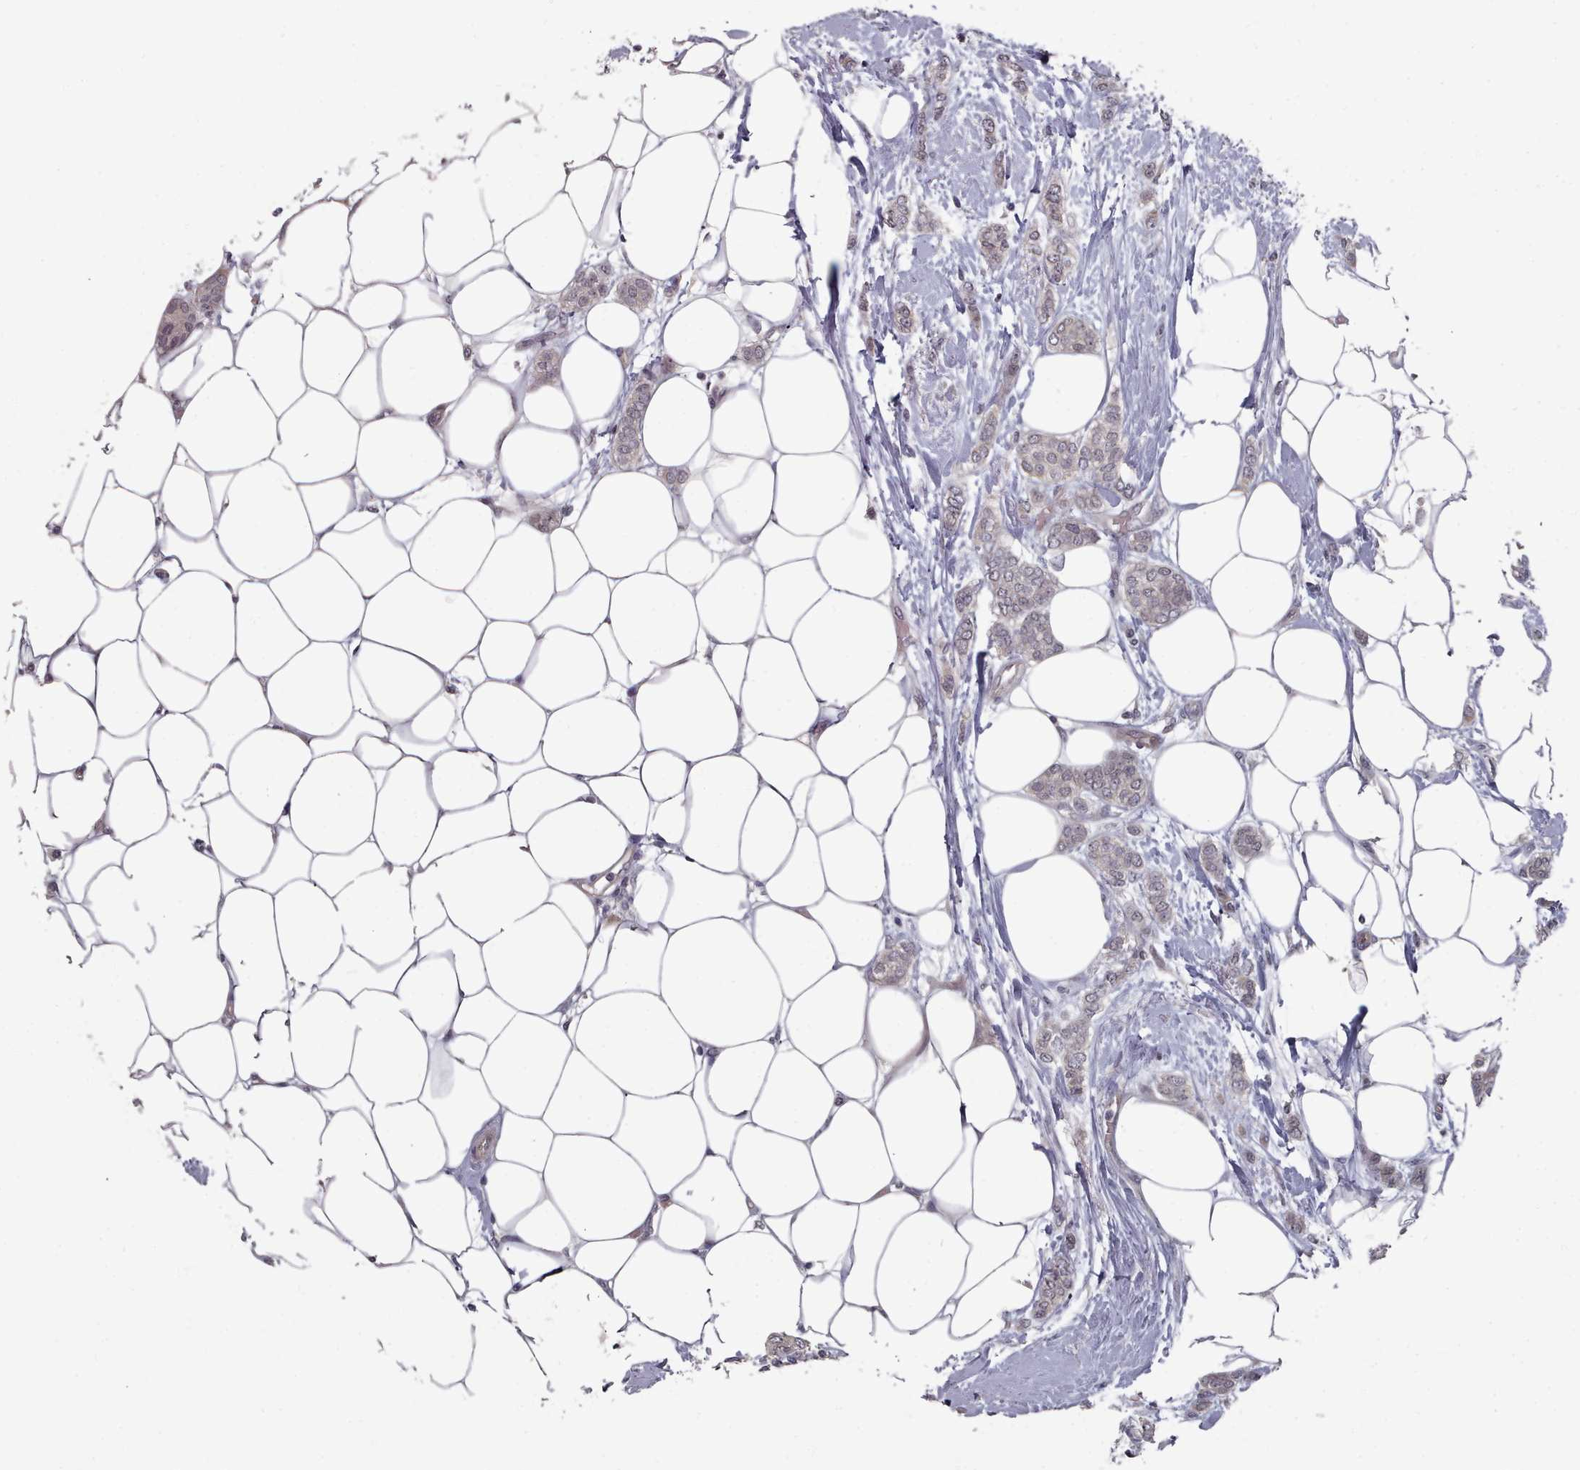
{"staining": {"intensity": "negative", "quantity": "none", "location": "none"}, "tissue": "breast cancer", "cell_type": "Tumor cells", "image_type": "cancer", "snomed": [{"axis": "morphology", "description": "Duct carcinoma"}, {"axis": "topography", "description": "Breast"}], "caption": "Tumor cells are negative for protein expression in human infiltrating ductal carcinoma (breast).", "gene": "HYAL3", "patient": {"sex": "female", "age": 72}}